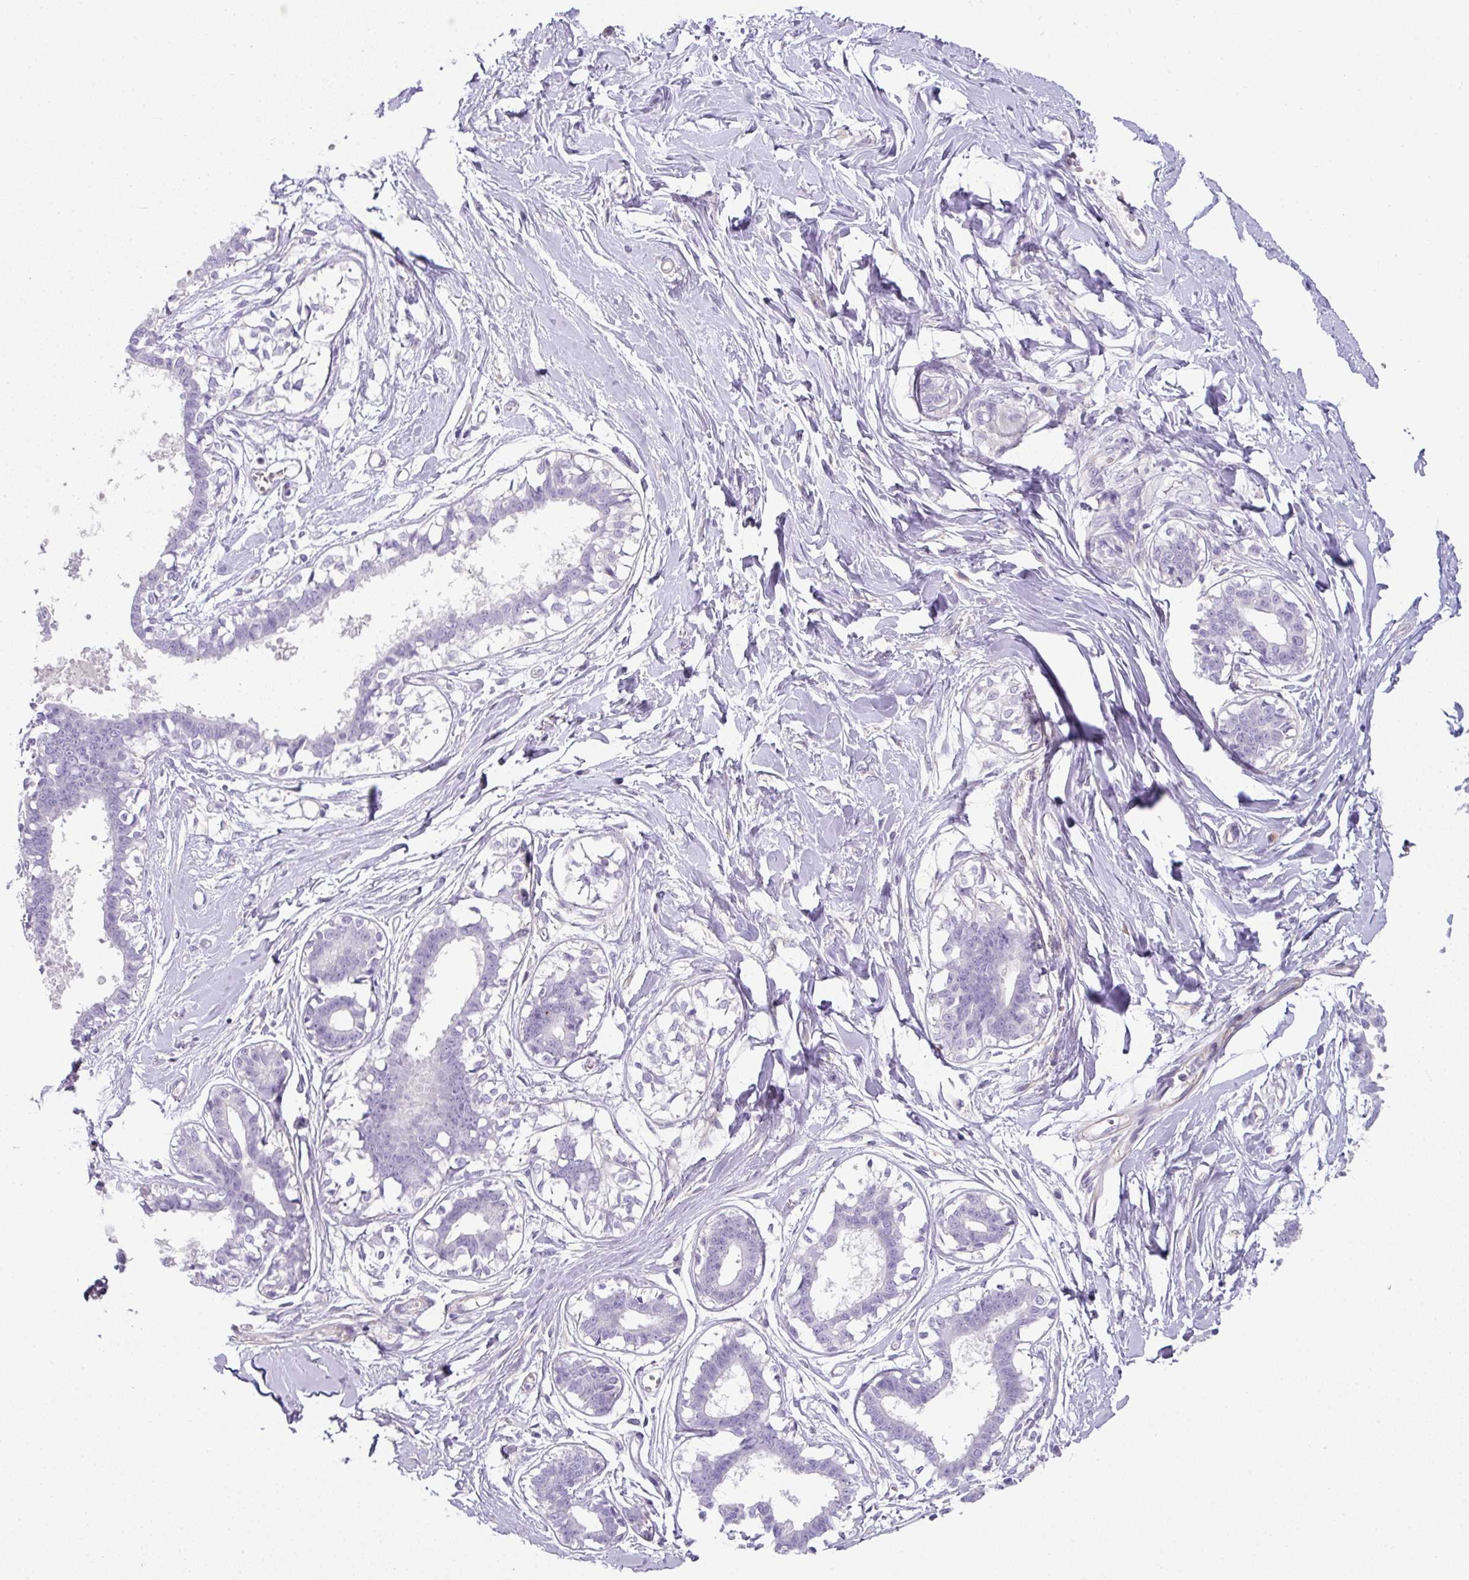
{"staining": {"intensity": "negative", "quantity": "none", "location": "none"}, "tissue": "breast", "cell_type": "Adipocytes", "image_type": "normal", "snomed": [{"axis": "morphology", "description": "Normal tissue, NOS"}, {"axis": "topography", "description": "Breast"}], "caption": "Immunohistochemistry (IHC) histopathology image of benign breast: breast stained with DAB reveals no significant protein expression in adipocytes.", "gene": "OR52N1", "patient": {"sex": "female", "age": 45}}